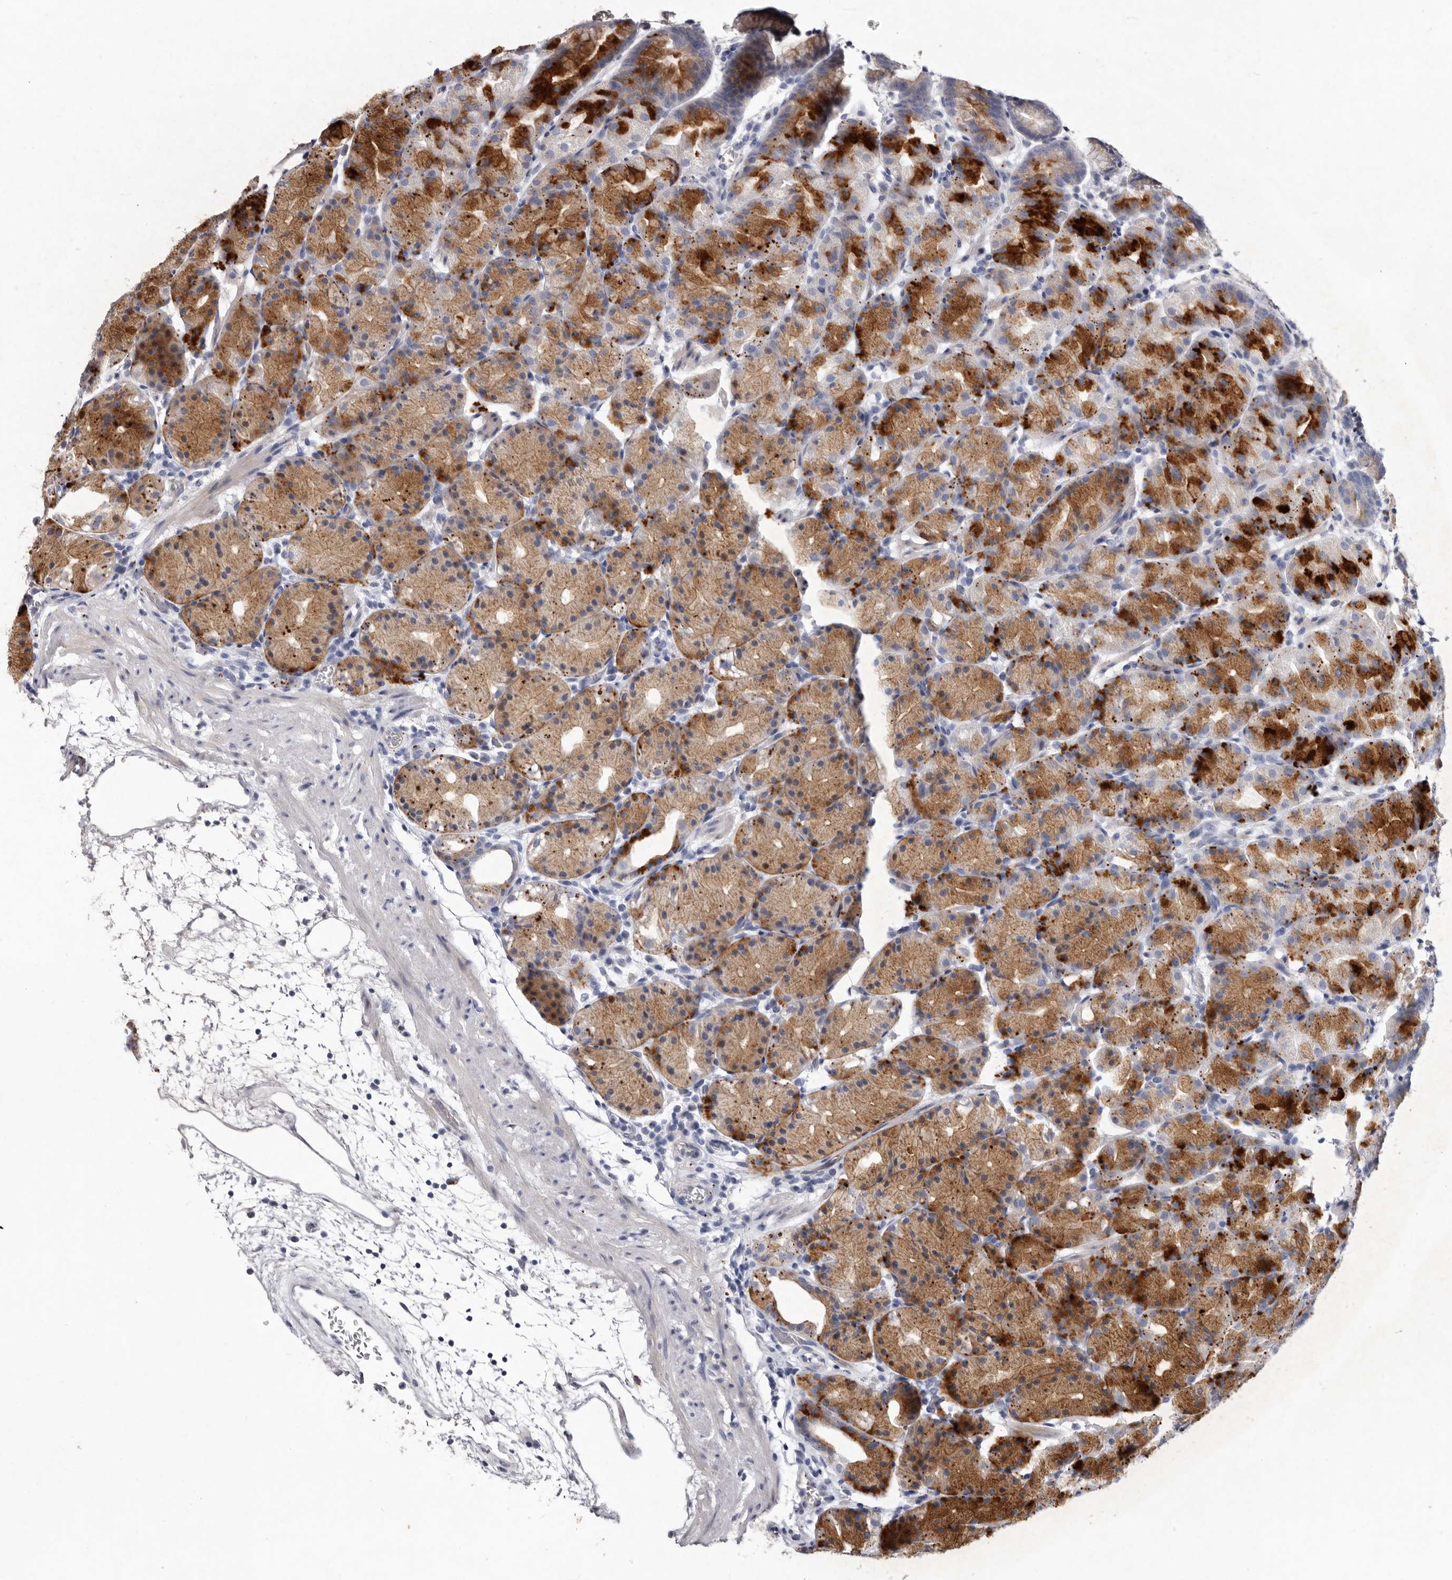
{"staining": {"intensity": "strong", "quantity": "25%-75%", "location": "cytoplasmic/membranous,nuclear"}, "tissue": "stomach", "cell_type": "Glandular cells", "image_type": "normal", "snomed": [{"axis": "morphology", "description": "Normal tissue, NOS"}, {"axis": "topography", "description": "Stomach, upper"}], "caption": "Immunohistochemical staining of unremarkable stomach reveals strong cytoplasmic/membranous,nuclear protein positivity in about 25%-75% of glandular cells.", "gene": "ASIC5", "patient": {"sex": "male", "age": 48}}